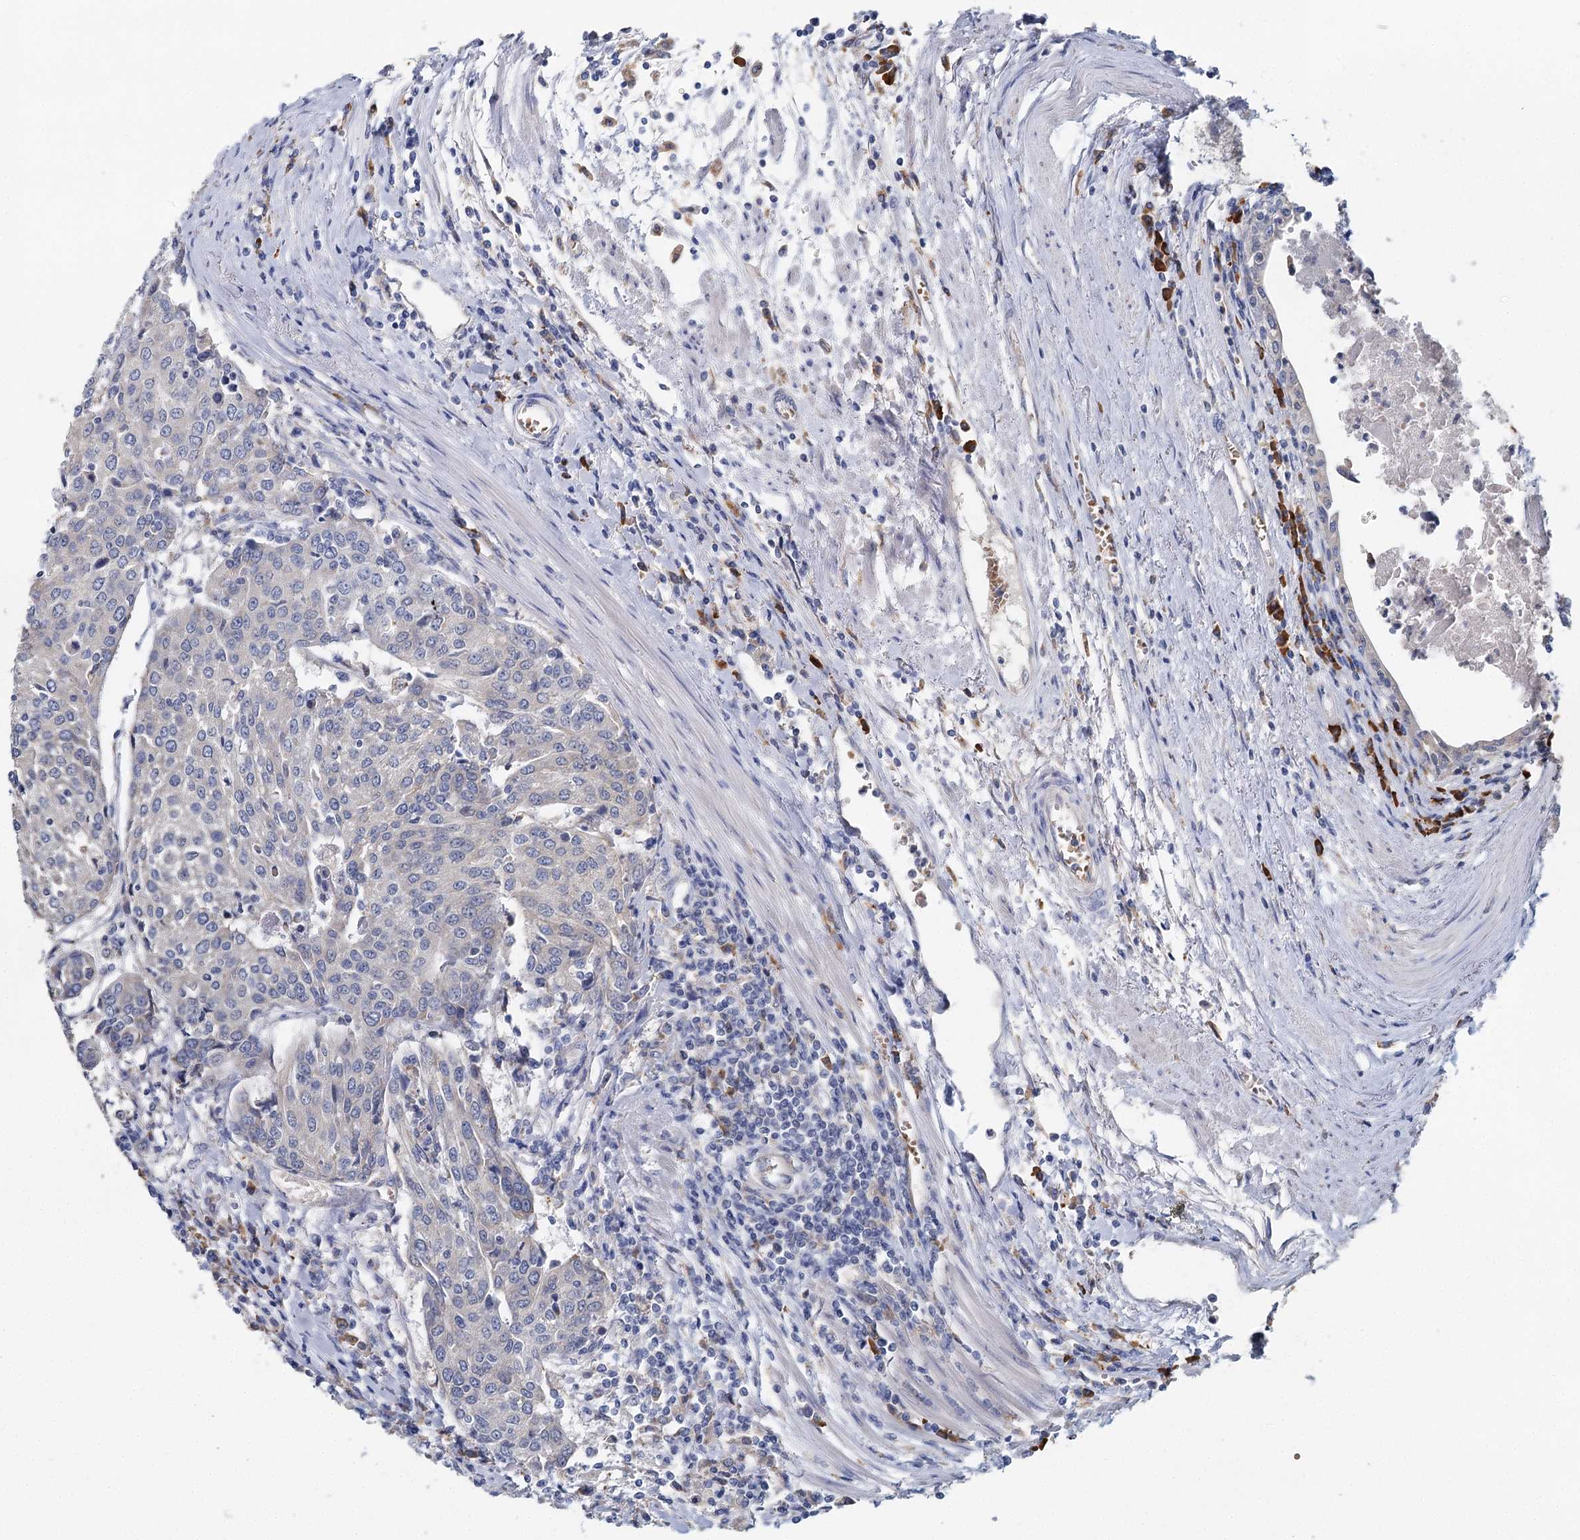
{"staining": {"intensity": "negative", "quantity": "none", "location": "none"}, "tissue": "urothelial cancer", "cell_type": "Tumor cells", "image_type": "cancer", "snomed": [{"axis": "morphology", "description": "Urothelial carcinoma, High grade"}, {"axis": "topography", "description": "Urinary bladder"}], "caption": "An image of human high-grade urothelial carcinoma is negative for staining in tumor cells.", "gene": "ANKRD16", "patient": {"sex": "female", "age": 85}}